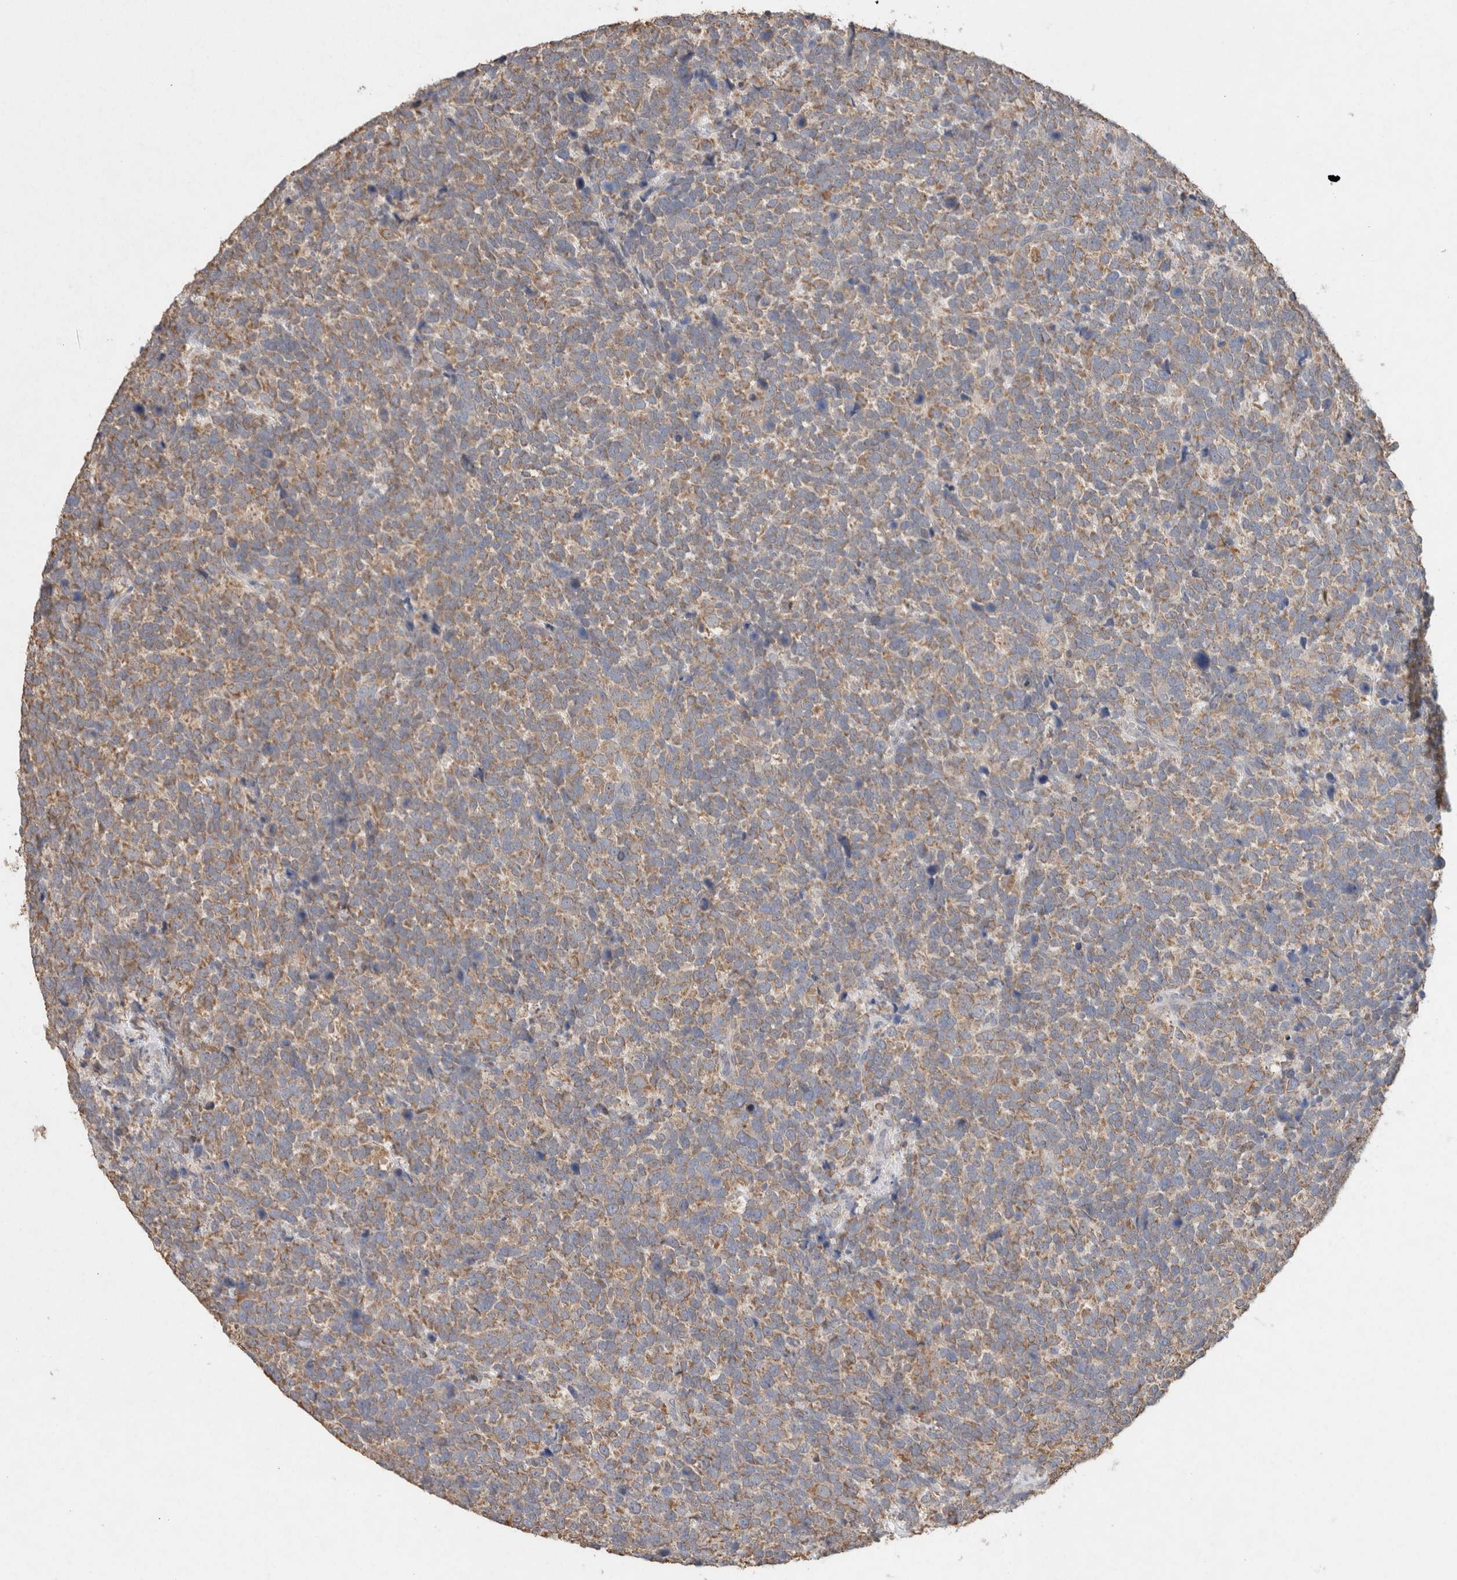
{"staining": {"intensity": "moderate", "quantity": ">75%", "location": "cytoplasmic/membranous"}, "tissue": "urothelial cancer", "cell_type": "Tumor cells", "image_type": "cancer", "snomed": [{"axis": "morphology", "description": "Urothelial carcinoma, High grade"}, {"axis": "topography", "description": "Urinary bladder"}], "caption": "IHC of urothelial cancer demonstrates medium levels of moderate cytoplasmic/membranous expression in about >75% of tumor cells.", "gene": "RAB14", "patient": {"sex": "female", "age": 82}}